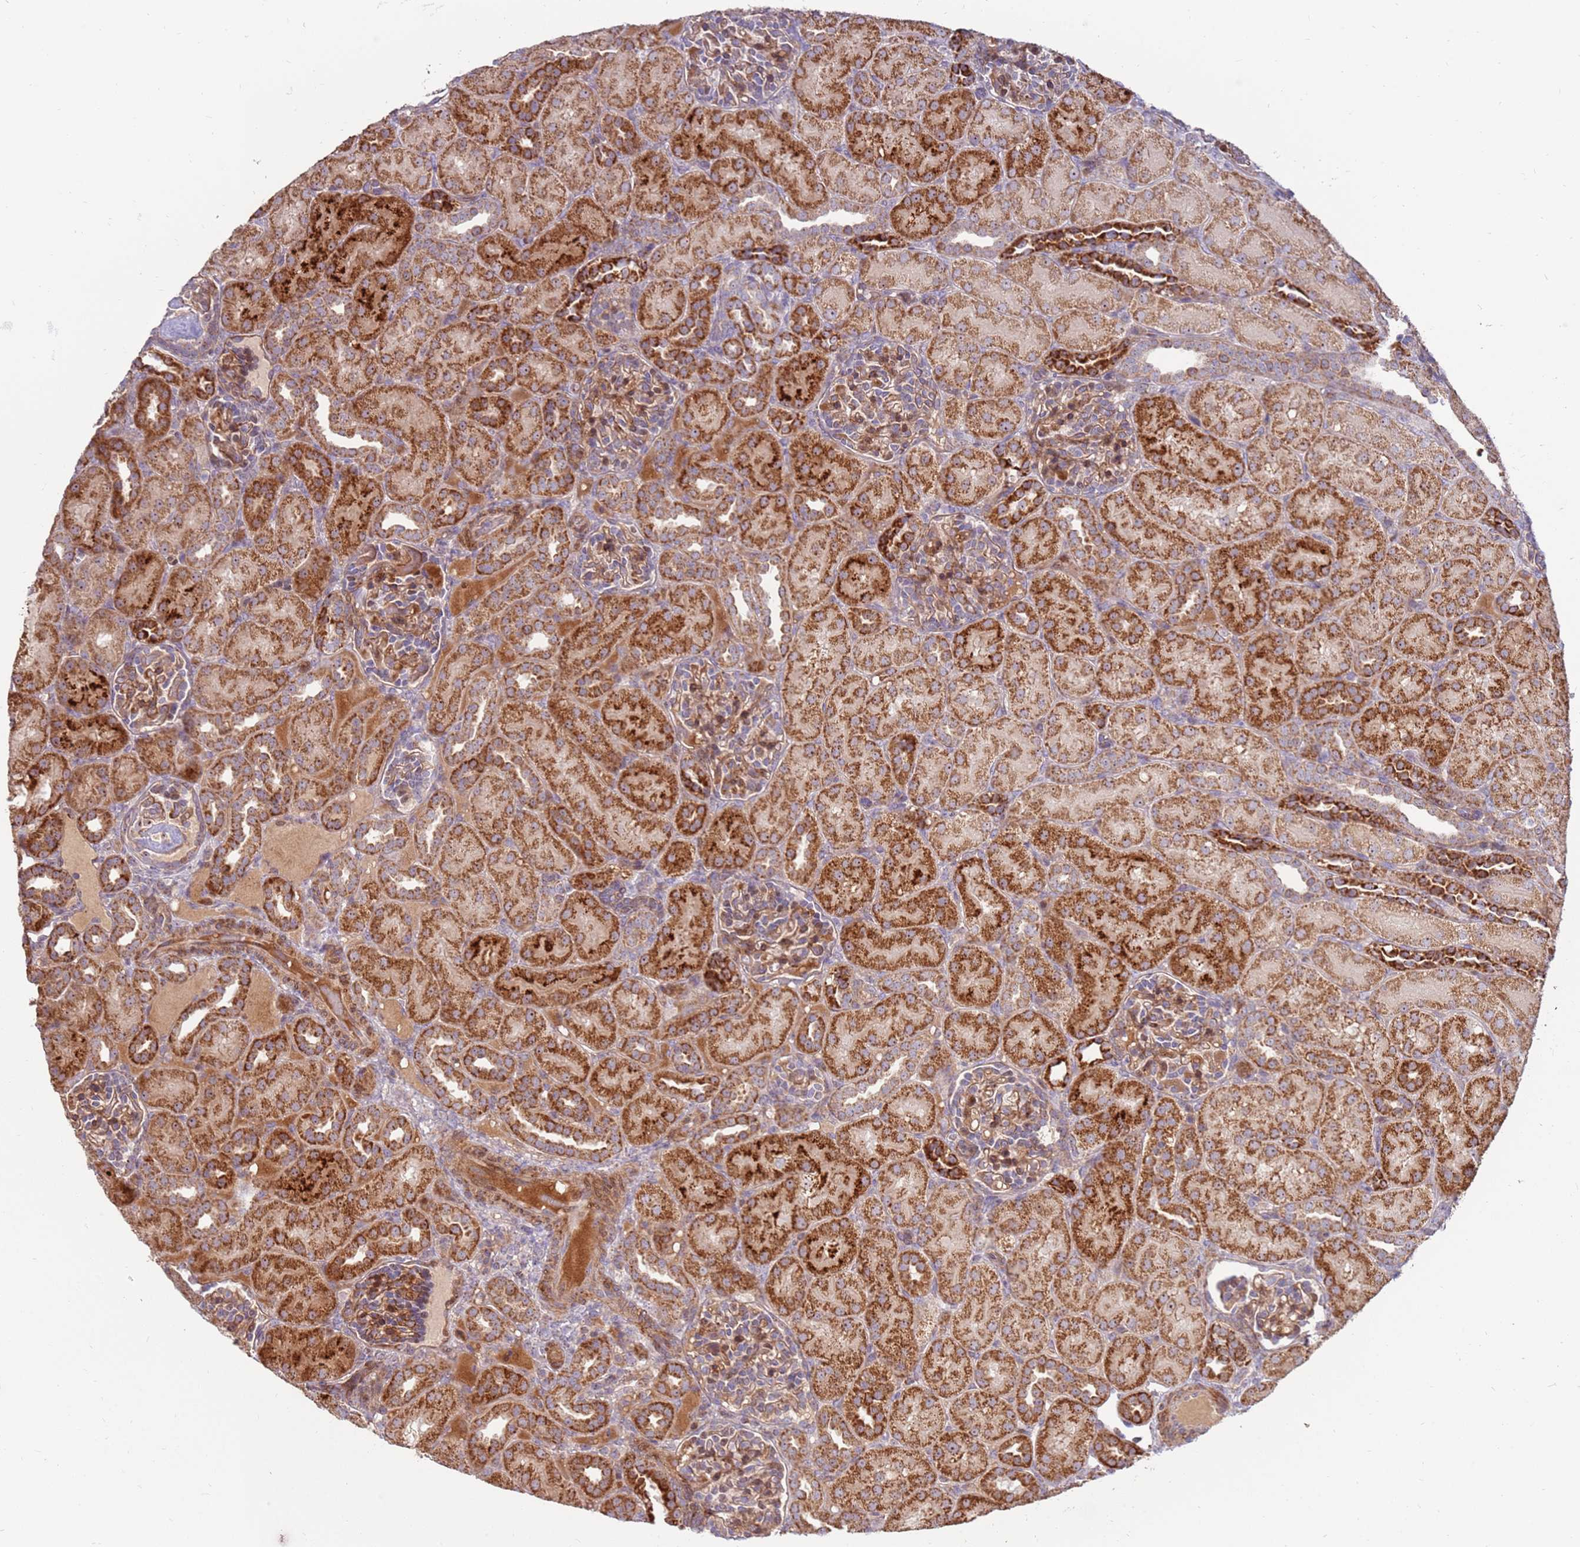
{"staining": {"intensity": "moderate", "quantity": ">75%", "location": "cytoplasmic/membranous,nuclear"}, "tissue": "kidney", "cell_type": "Cells in glomeruli", "image_type": "normal", "snomed": [{"axis": "morphology", "description": "Normal tissue, NOS"}, {"axis": "topography", "description": "Kidney"}], "caption": "Immunohistochemistry image of benign kidney: human kidney stained using IHC displays medium levels of moderate protein expression localized specifically in the cytoplasmic/membranous,nuclear of cells in glomeruli, appearing as a cytoplasmic/membranous,nuclear brown color.", "gene": "KIF25", "patient": {"sex": "male", "age": 1}}